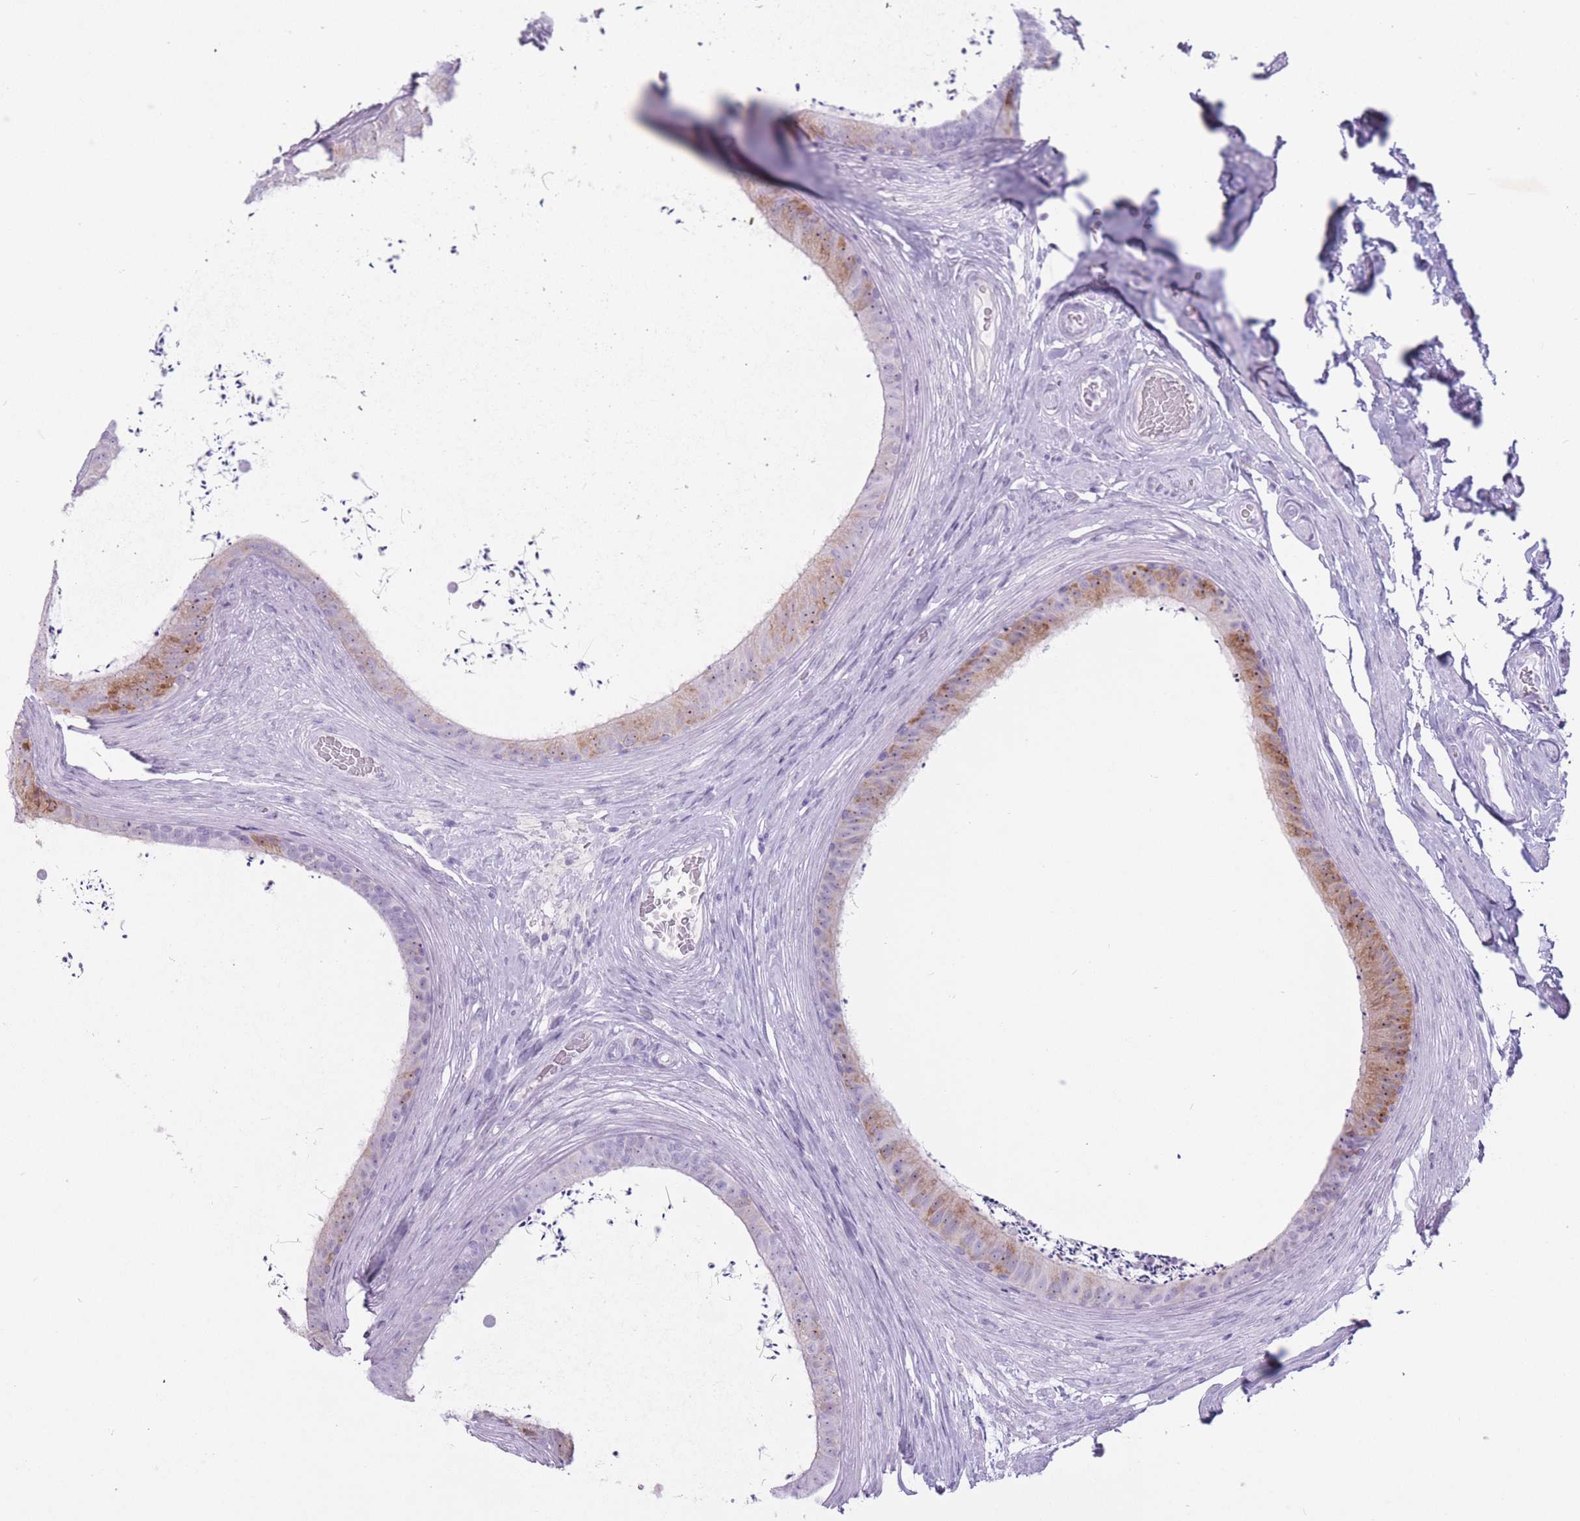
{"staining": {"intensity": "moderate", "quantity": "<25%", "location": "cytoplasmic/membranous,nuclear"}, "tissue": "epididymis", "cell_type": "Glandular cells", "image_type": "normal", "snomed": [{"axis": "morphology", "description": "Normal tissue, NOS"}, {"axis": "topography", "description": "Testis"}, {"axis": "topography", "description": "Epididymis"}], "caption": "Protein staining of normal epididymis displays moderate cytoplasmic/membranous,nuclear expression in about <25% of glandular cells.", "gene": "PNMA3", "patient": {"sex": "male", "age": 41}}